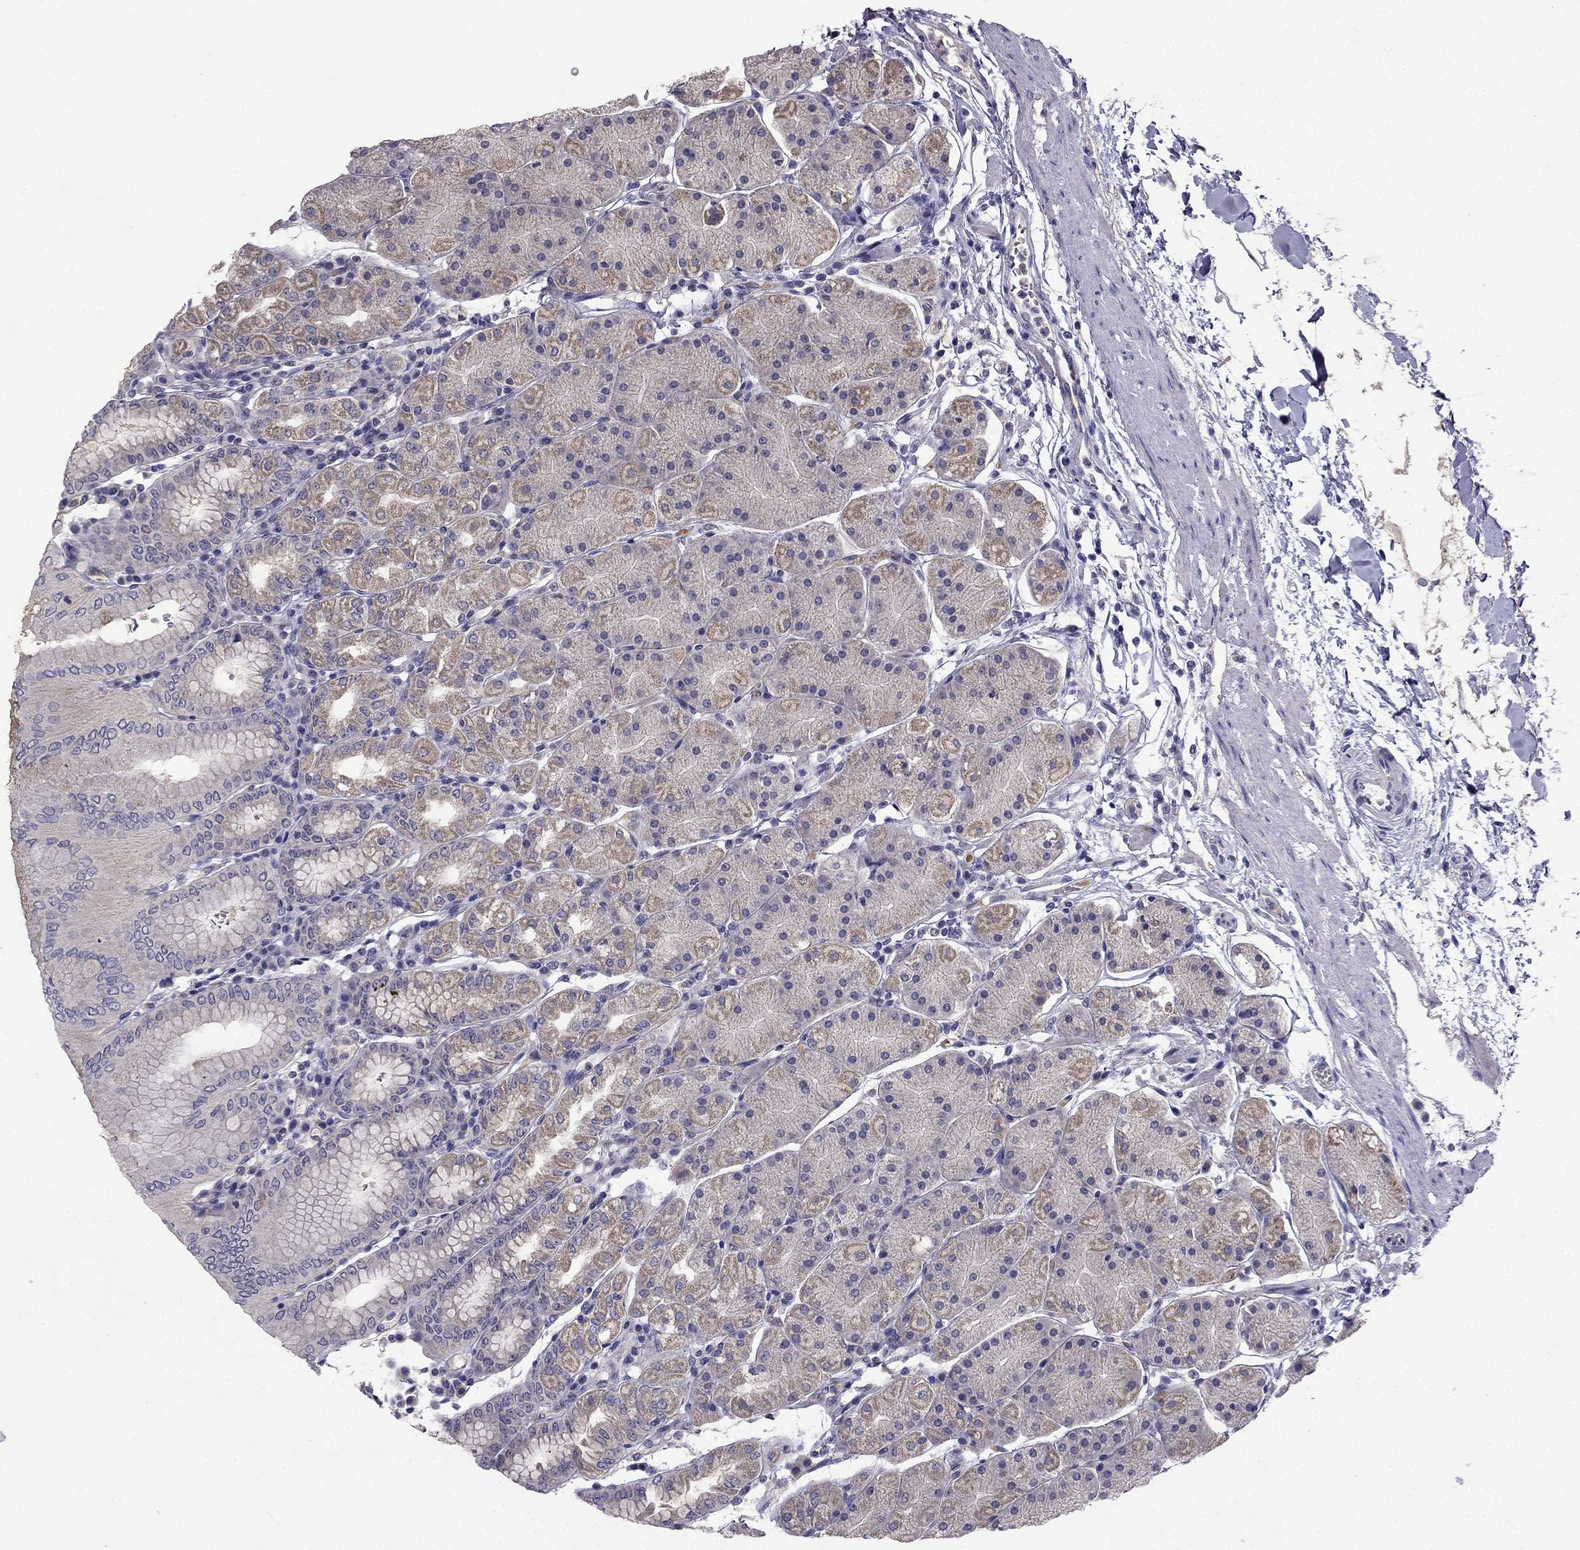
{"staining": {"intensity": "moderate", "quantity": "25%-75%", "location": "cytoplasmic/membranous"}, "tissue": "stomach", "cell_type": "Glandular cells", "image_type": "normal", "snomed": [{"axis": "morphology", "description": "Normal tissue, NOS"}, {"axis": "topography", "description": "Stomach"}], "caption": "An image of stomach stained for a protein shows moderate cytoplasmic/membranous brown staining in glandular cells. The staining is performed using DAB brown chromogen to label protein expression. The nuclei are counter-stained blue using hematoxylin.", "gene": "SLC6A2", "patient": {"sex": "male", "age": 54}}